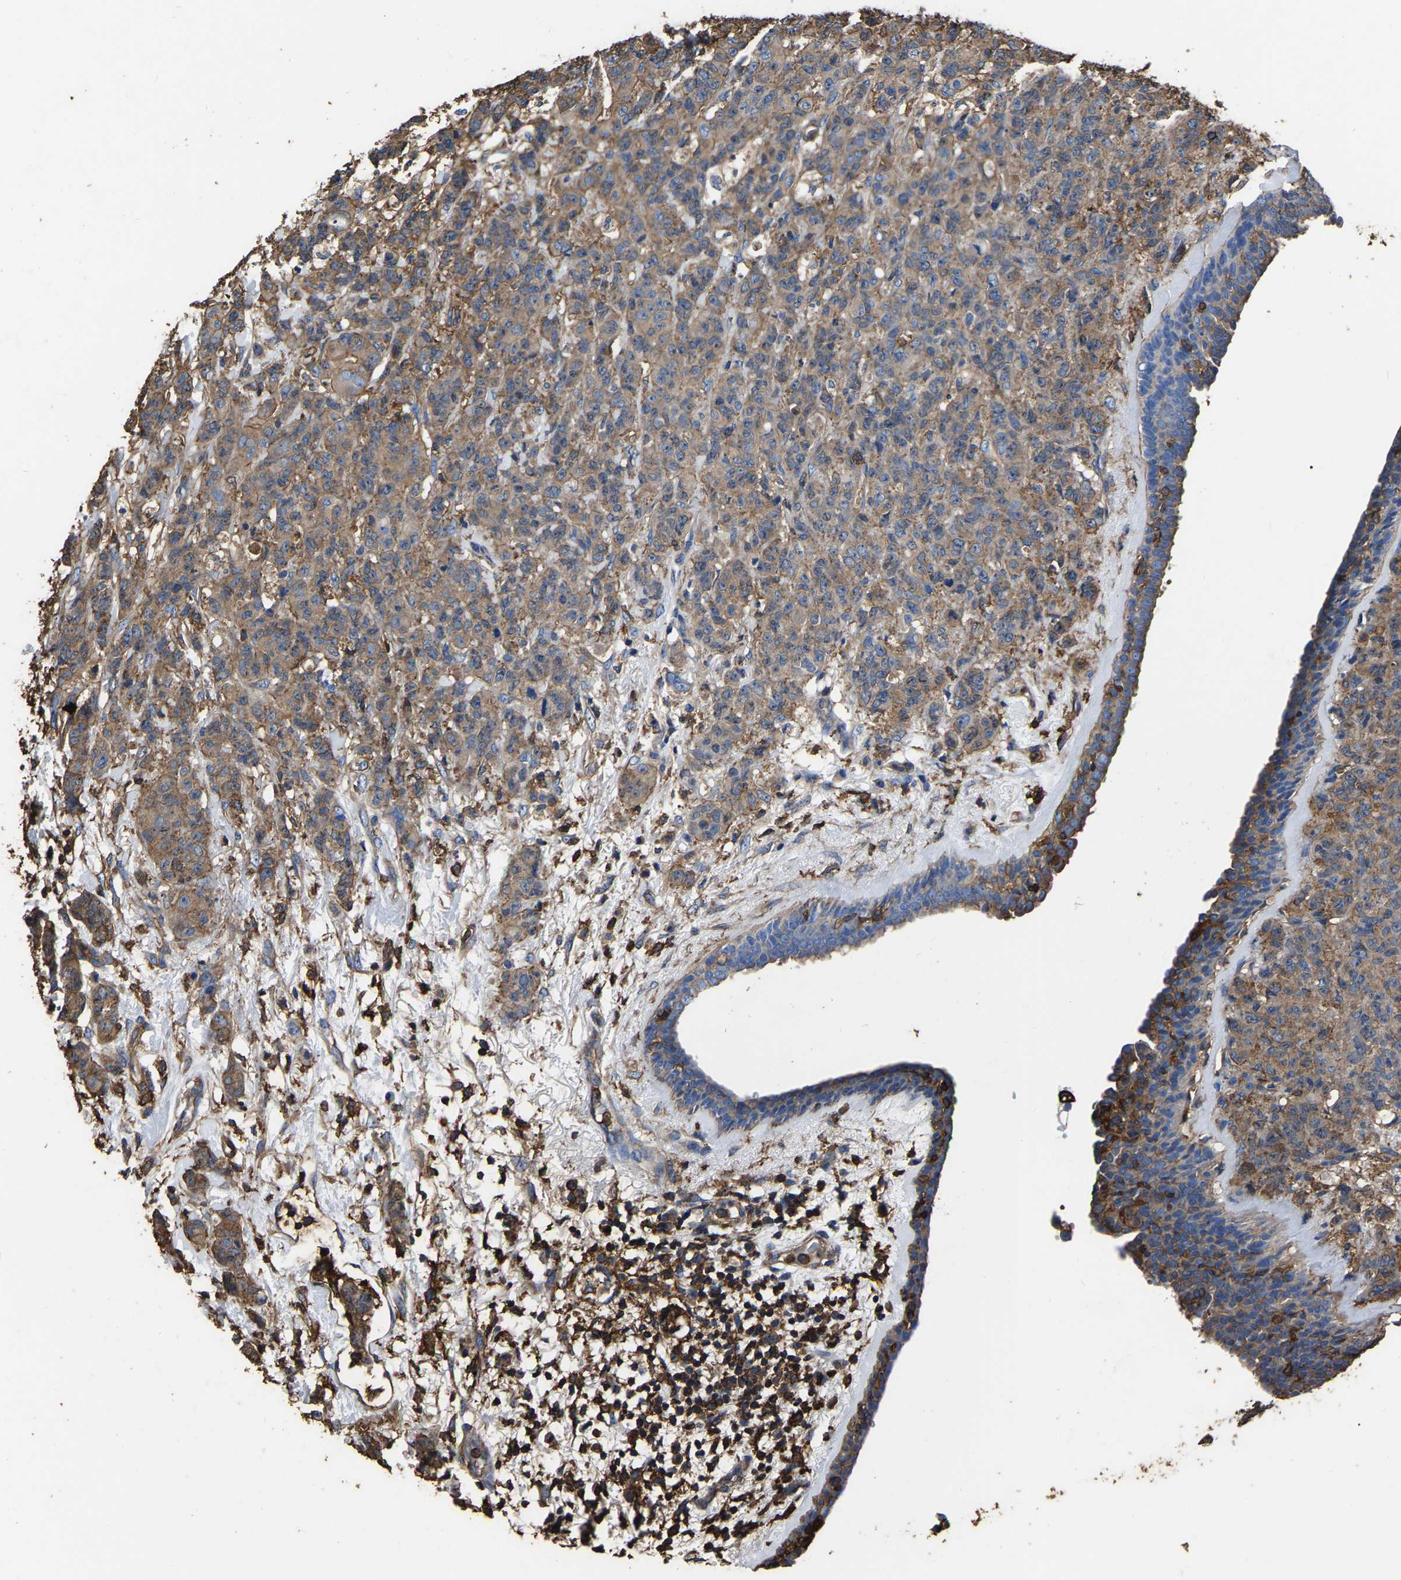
{"staining": {"intensity": "moderate", "quantity": ">75%", "location": "cytoplasmic/membranous"}, "tissue": "breast cancer", "cell_type": "Tumor cells", "image_type": "cancer", "snomed": [{"axis": "morphology", "description": "Normal tissue, NOS"}, {"axis": "morphology", "description": "Duct carcinoma"}, {"axis": "topography", "description": "Breast"}], "caption": "IHC staining of intraductal carcinoma (breast), which demonstrates medium levels of moderate cytoplasmic/membranous positivity in about >75% of tumor cells indicating moderate cytoplasmic/membranous protein staining. The staining was performed using DAB (brown) for protein detection and nuclei were counterstained in hematoxylin (blue).", "gene": "ARMT1", "patient": {"sex": "female", "age": 40}}